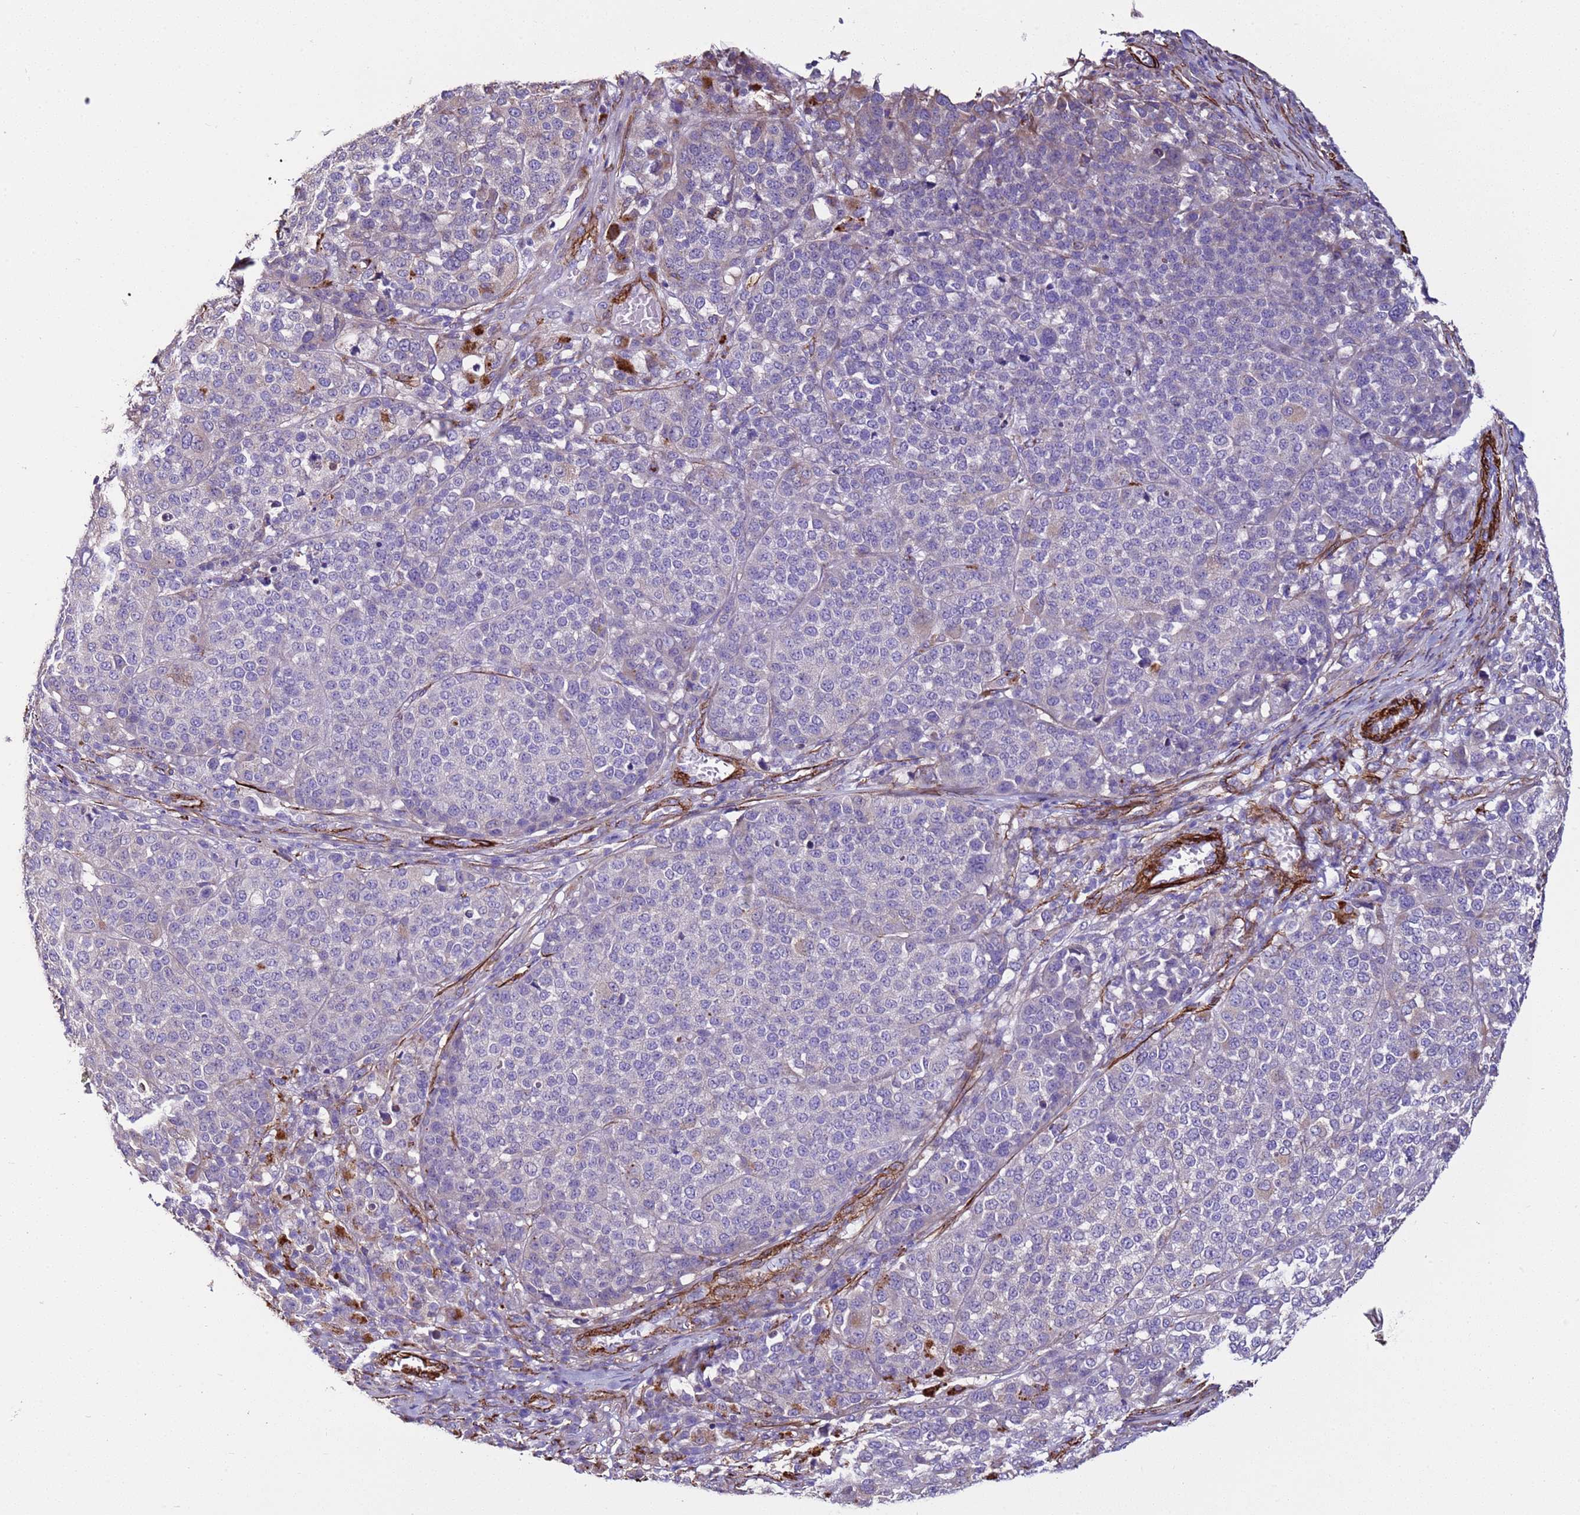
{"staining": {"intensity": "negative", "quantity": "none", "location": "none"}, "tissue": "melanoma", "cell_type": "Tumor cells", "image_type": "cancer", "snomed": [{"axis": "morphology", "description": "Malignant melanoma, Metastatic site"}, {"axis": "topography", "description": "Lymph node"}], "caption": "Immunohistochemistry (IHC) image of neoplastic tissue: melanoma stained with DAB demonstrates no significant protein expression in tumor cells.", "gene": "RABL2B", "patient": {"sex": "male", "age": 44}}